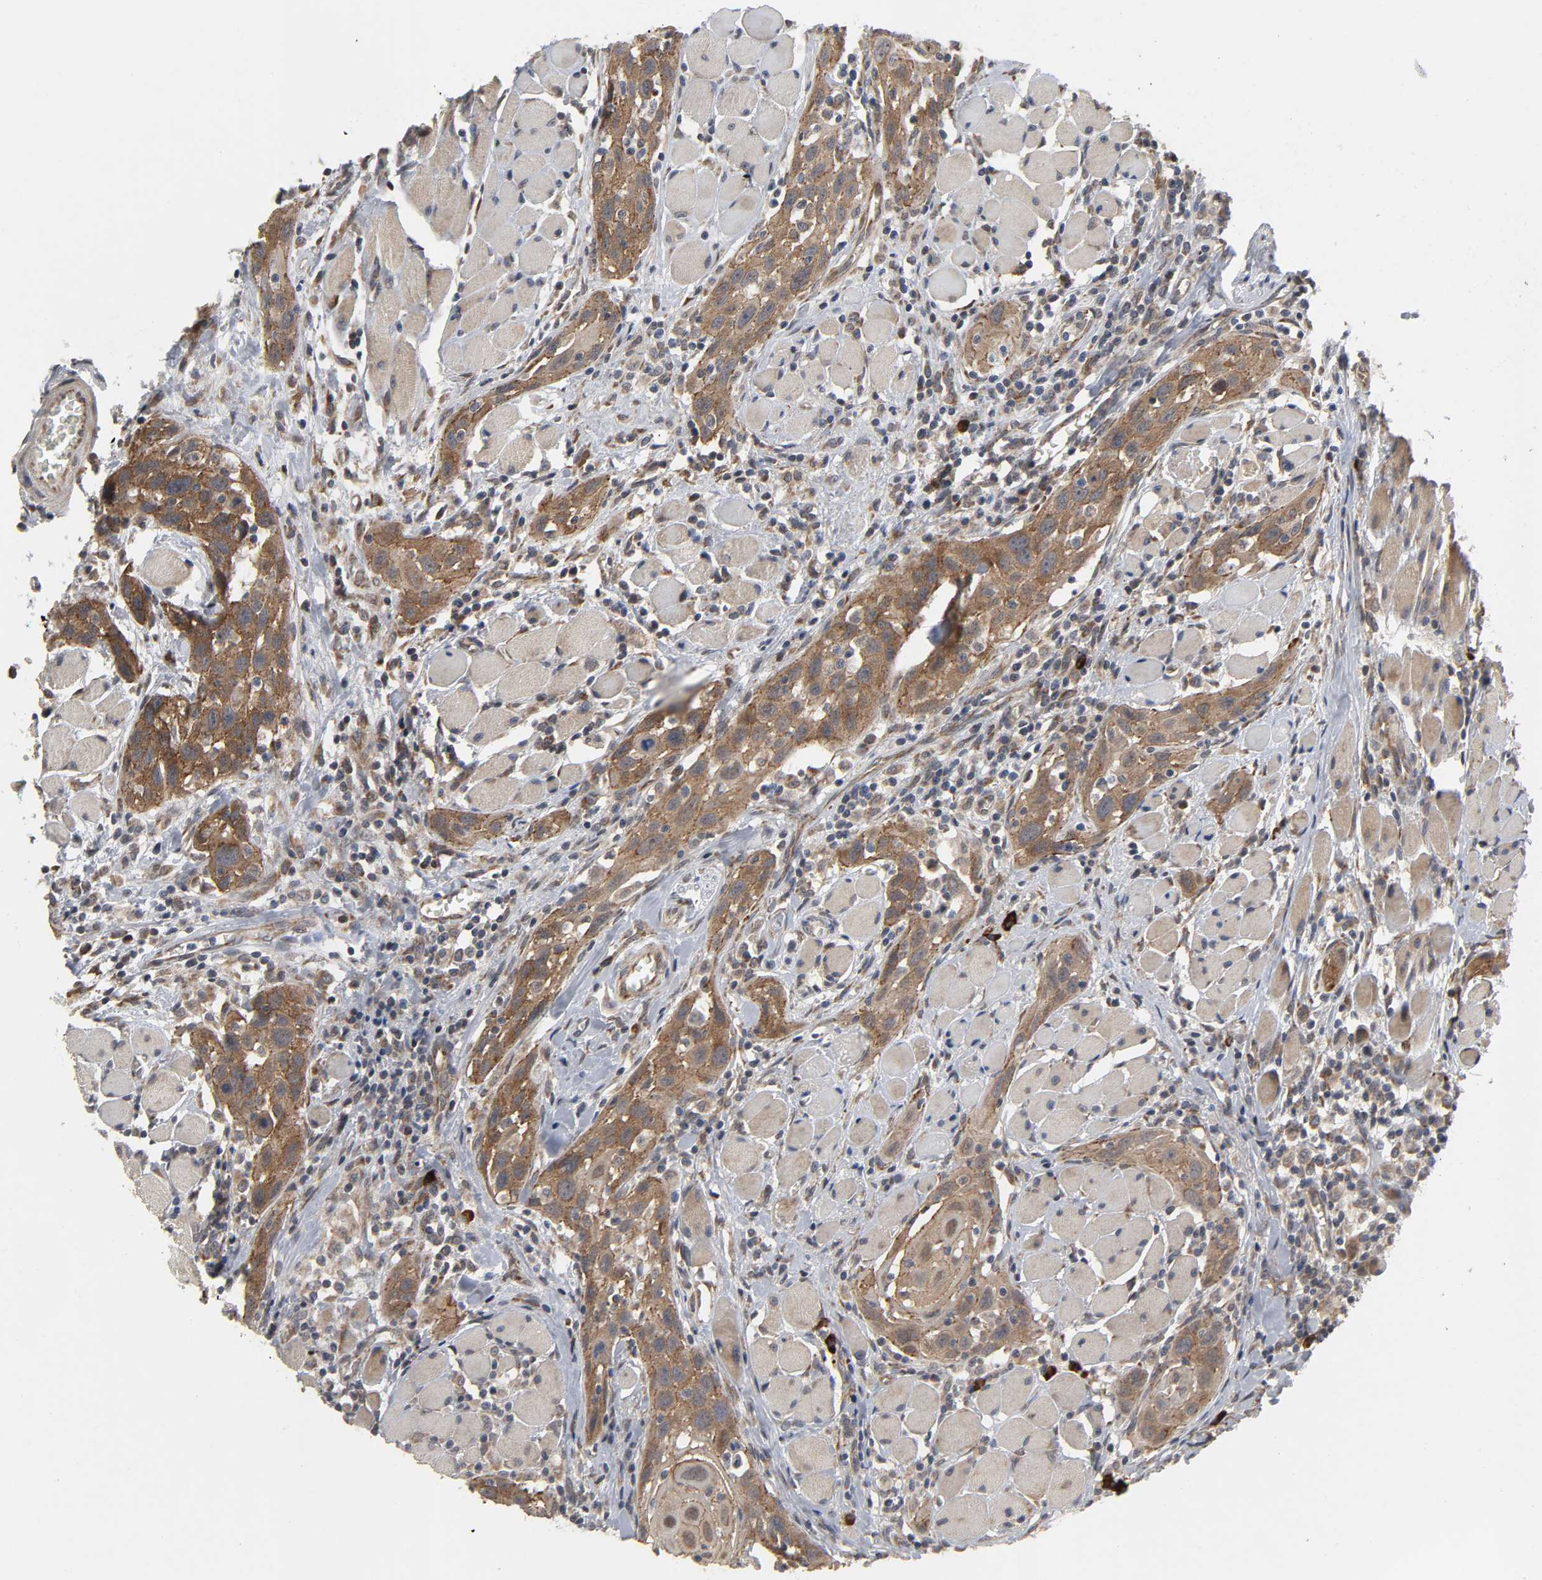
{"staining": {"intensity": "moderate", "quantity": ">75%", "location": "cytoplasmic/membranous"}, "tissue": "head and neck cancer", "cell_type": "Tumor cells", "image_type": "cancer", "snomed": [{"axis": "morphology", "description": "Squamous cell carcinoma, NOS"}, {"axis": "topography", "description": "Oral tissue"}, {"axis": "topography", "description": "Head-Neck"}], "caption": "Protein analysis of head and neck cancer (squamous cell carcinoma) tissue displays moderate cytoplasmic/membranous expression in about >75% of tumor cells.", "gene": "SLC30A9", "patient": {"sex": "female", "age": 50}}